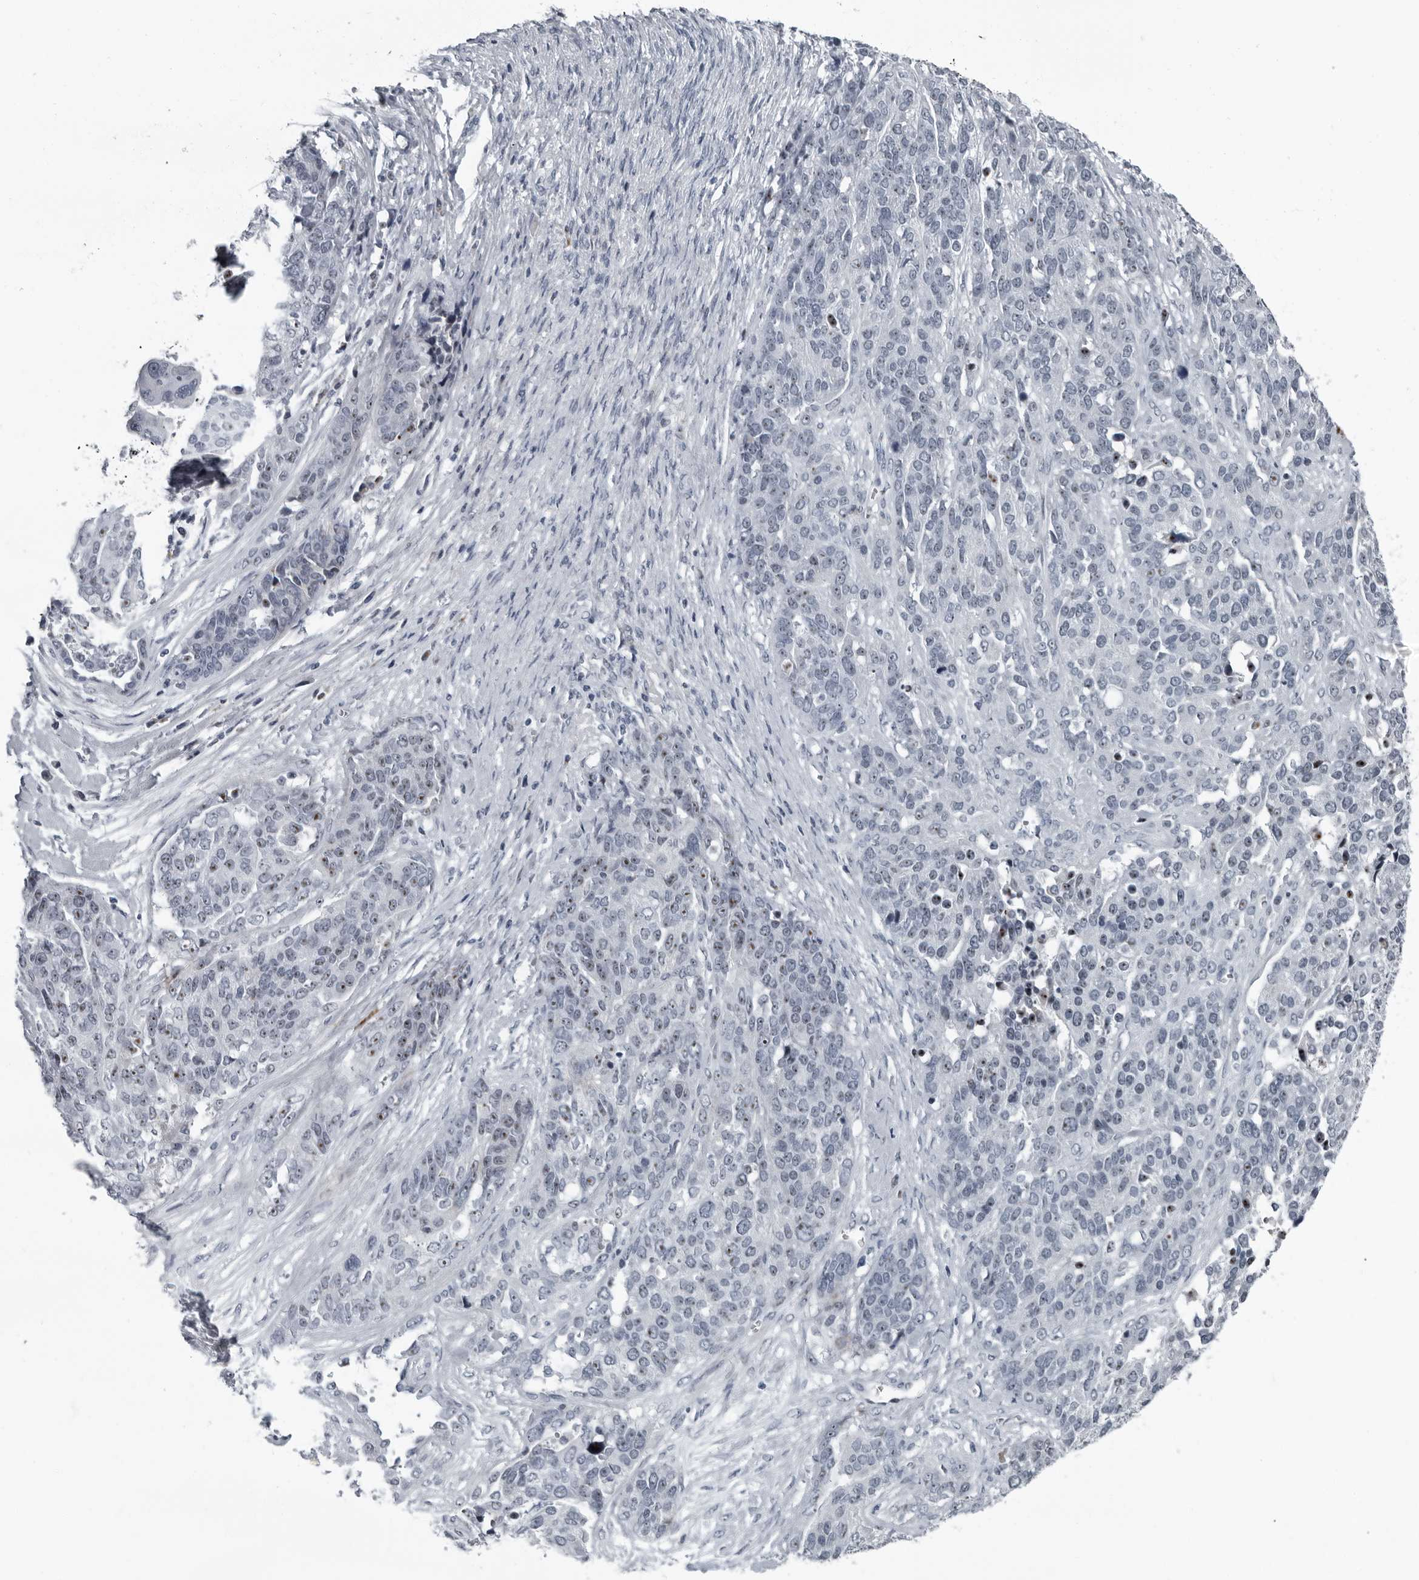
{"staining": {"intensity": "moderate", "quantity": "<25%", "location": "nuclear"}, "tissue": "ovarian cancer", "cell_type": "Tumor cells", "image_type": "cancer", "snomed": [{"axis": "morphology", "description": "Cystadenocarcinoma, serous, NOS"}, {"axis": "topography", "description": "Ovary"}], "caption": "Protein staining displays moderate nuclear expression in approximately <25% of tumor cells in ovarian cancer (serous cystadenocarcinoma). The protein of interest is shown in brown color, while the nuclei are stained blue.", "gene": "PDCD11", "patient": {"sex": "female", "age": 44}}